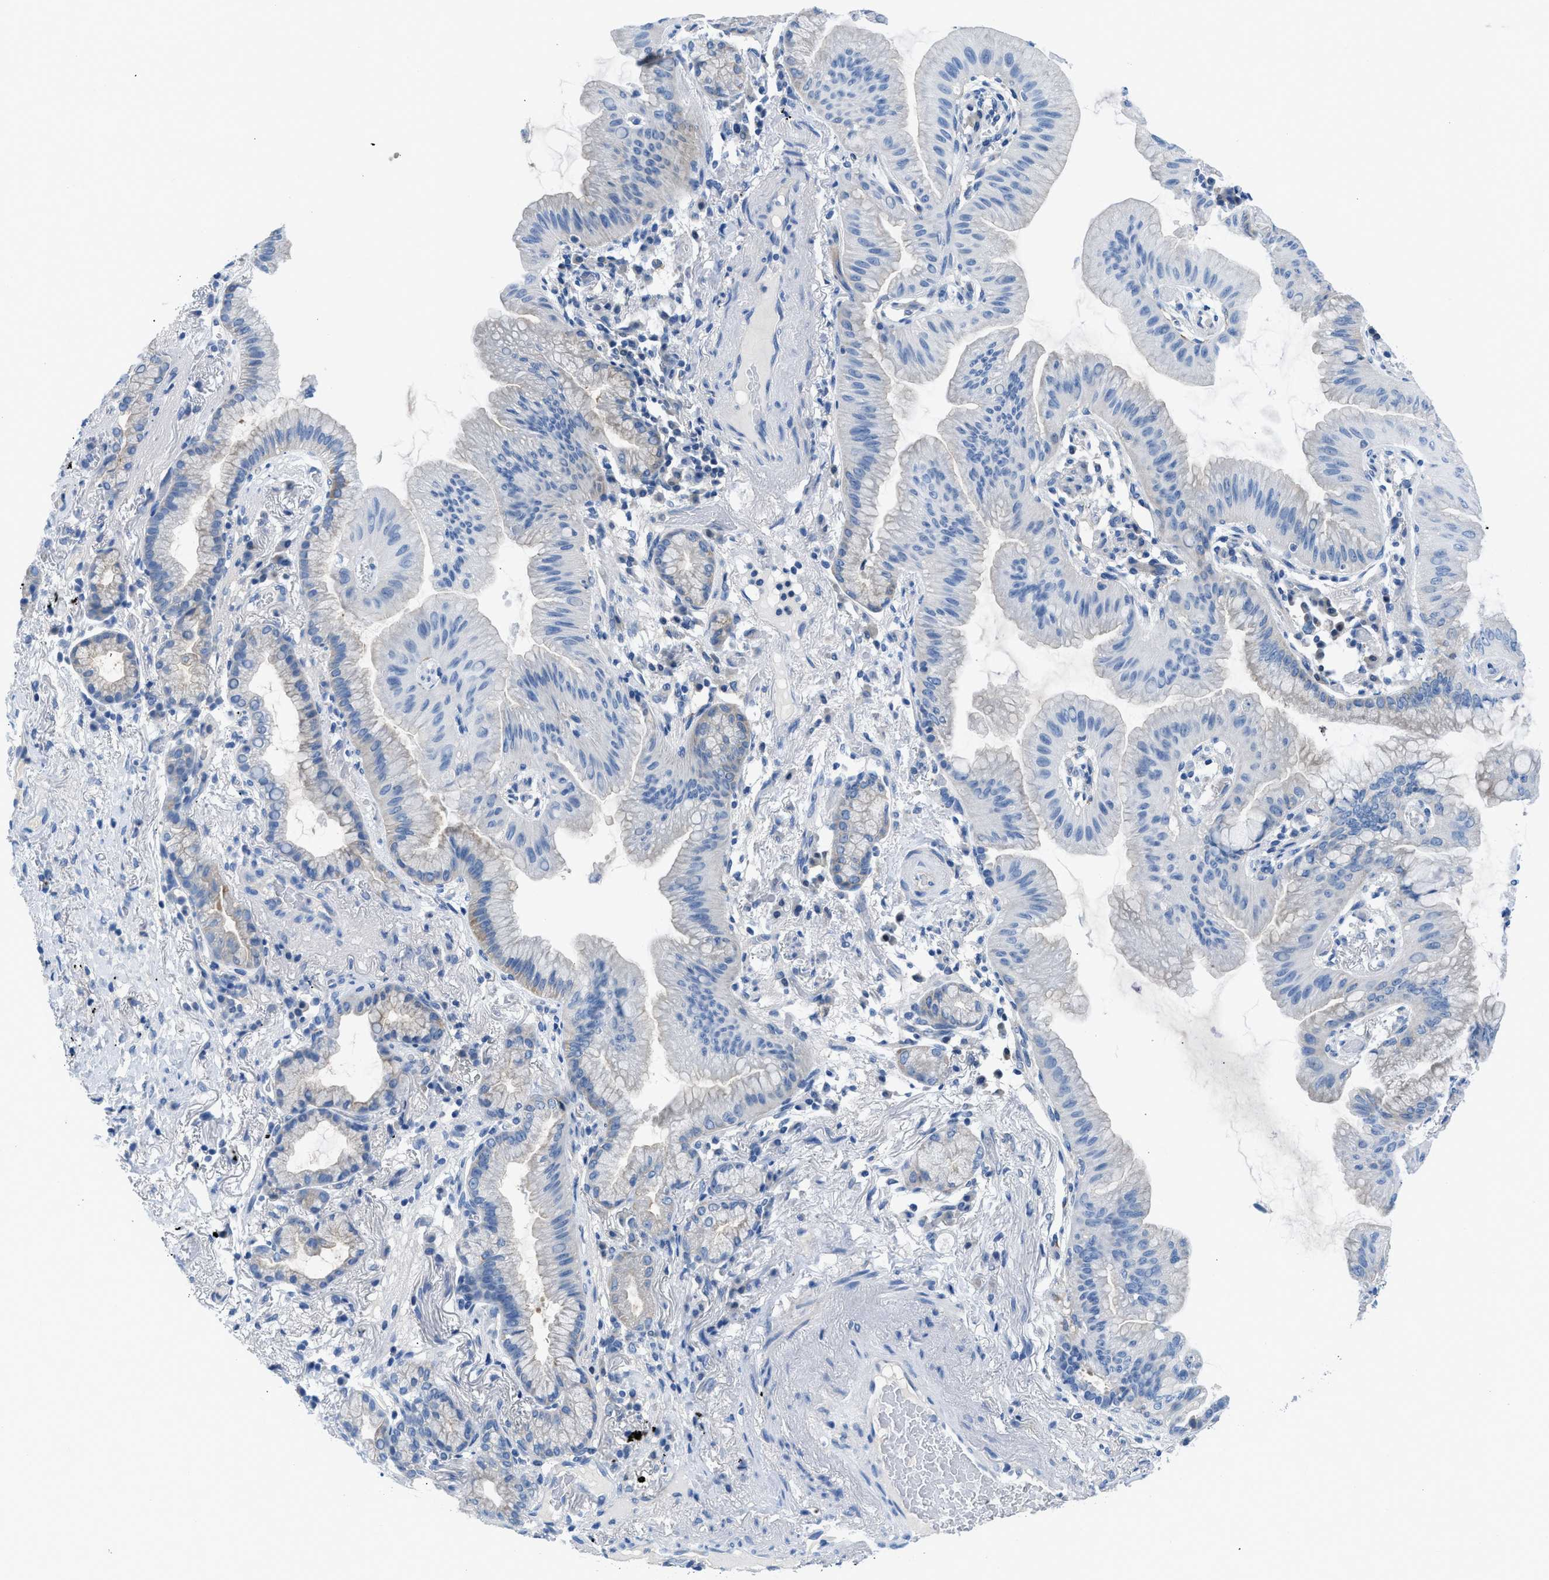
{"staining": {"intensity": "weak", "quantity": "<25%", "location": "cytoplasmic/membranous"}, "tissue": "lung cancer", "cell_type": "Tumor cells", "image_type": "cancer", "snomed": [{"axis": "morphology", "description": "Normal tissue, NOS"}, {"axis": "morphology", "description": "Adenocarcinoma, NOS"}, {"axis": "topography", "description": "Bronchus"}, {"axis": "topography", "description": "Lung"}], "caption": "High power microscopy micrograph of an immunohistochemistry (IHC) histopathology image of lung cancer, revealing no significant positivity in tumor cells.", "gene": "BNC2", "patient": {"sex": "female", "age": 70}}